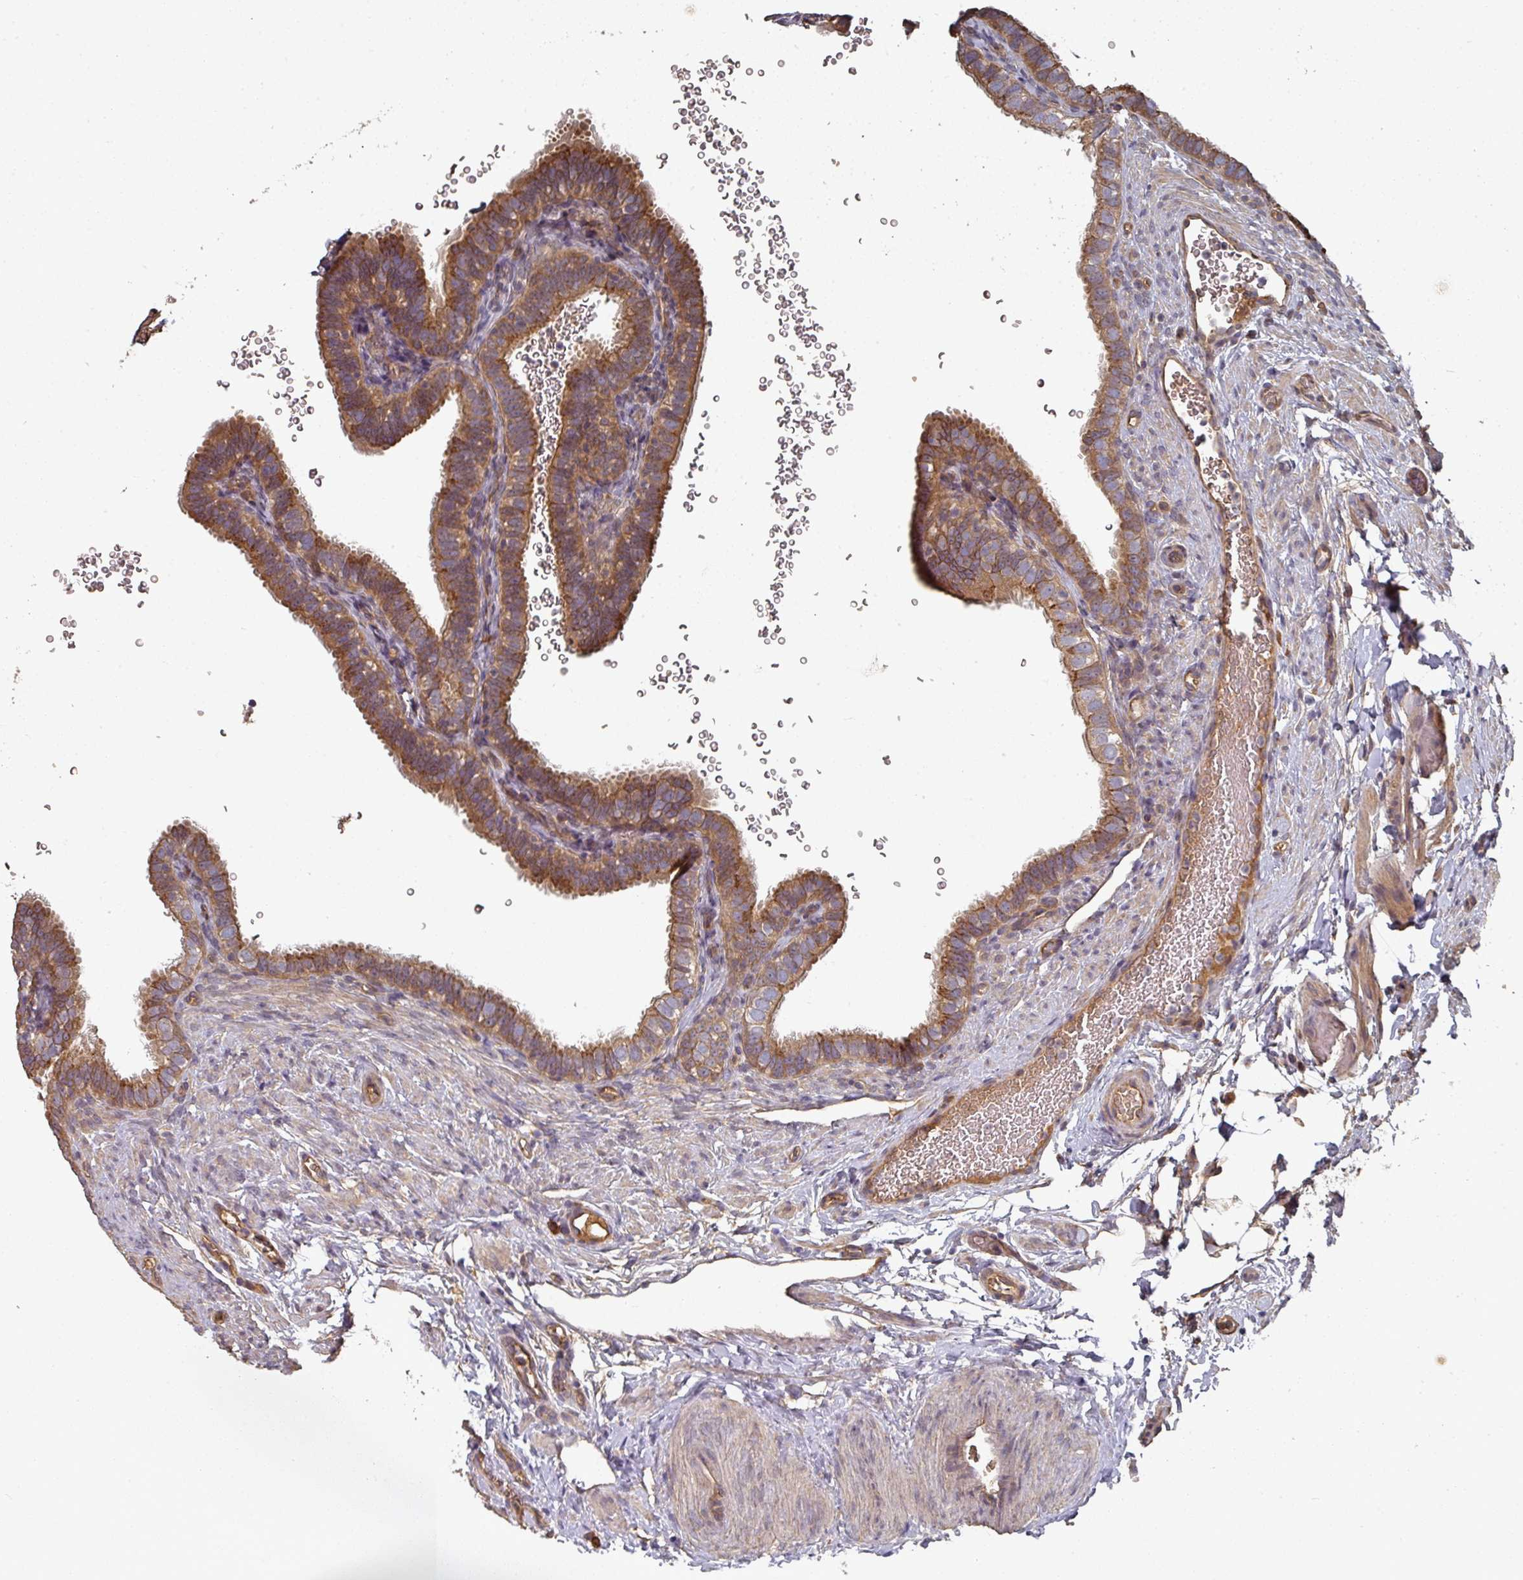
{"staining": {"intensity": "strong", "quantity": ">75%", "location": "cytoplasmic/membranous"}, "tissue": "fallopian tube", "cell_type": "Glandular cells", "image_type": "normal", "snomed": [{"axis": "morphology", "description": "Normal tissue, NOS"}, {"axis": "topography", "description": "Fallopian tube"}], "caption": "A histopathology image of human fallopian tube stained for a protein exhibits strong cytoplasmic/membranous brown staining in glandular cells.", "gene": "EDEM2", "patient": {"sex": "female", "age": 41}}